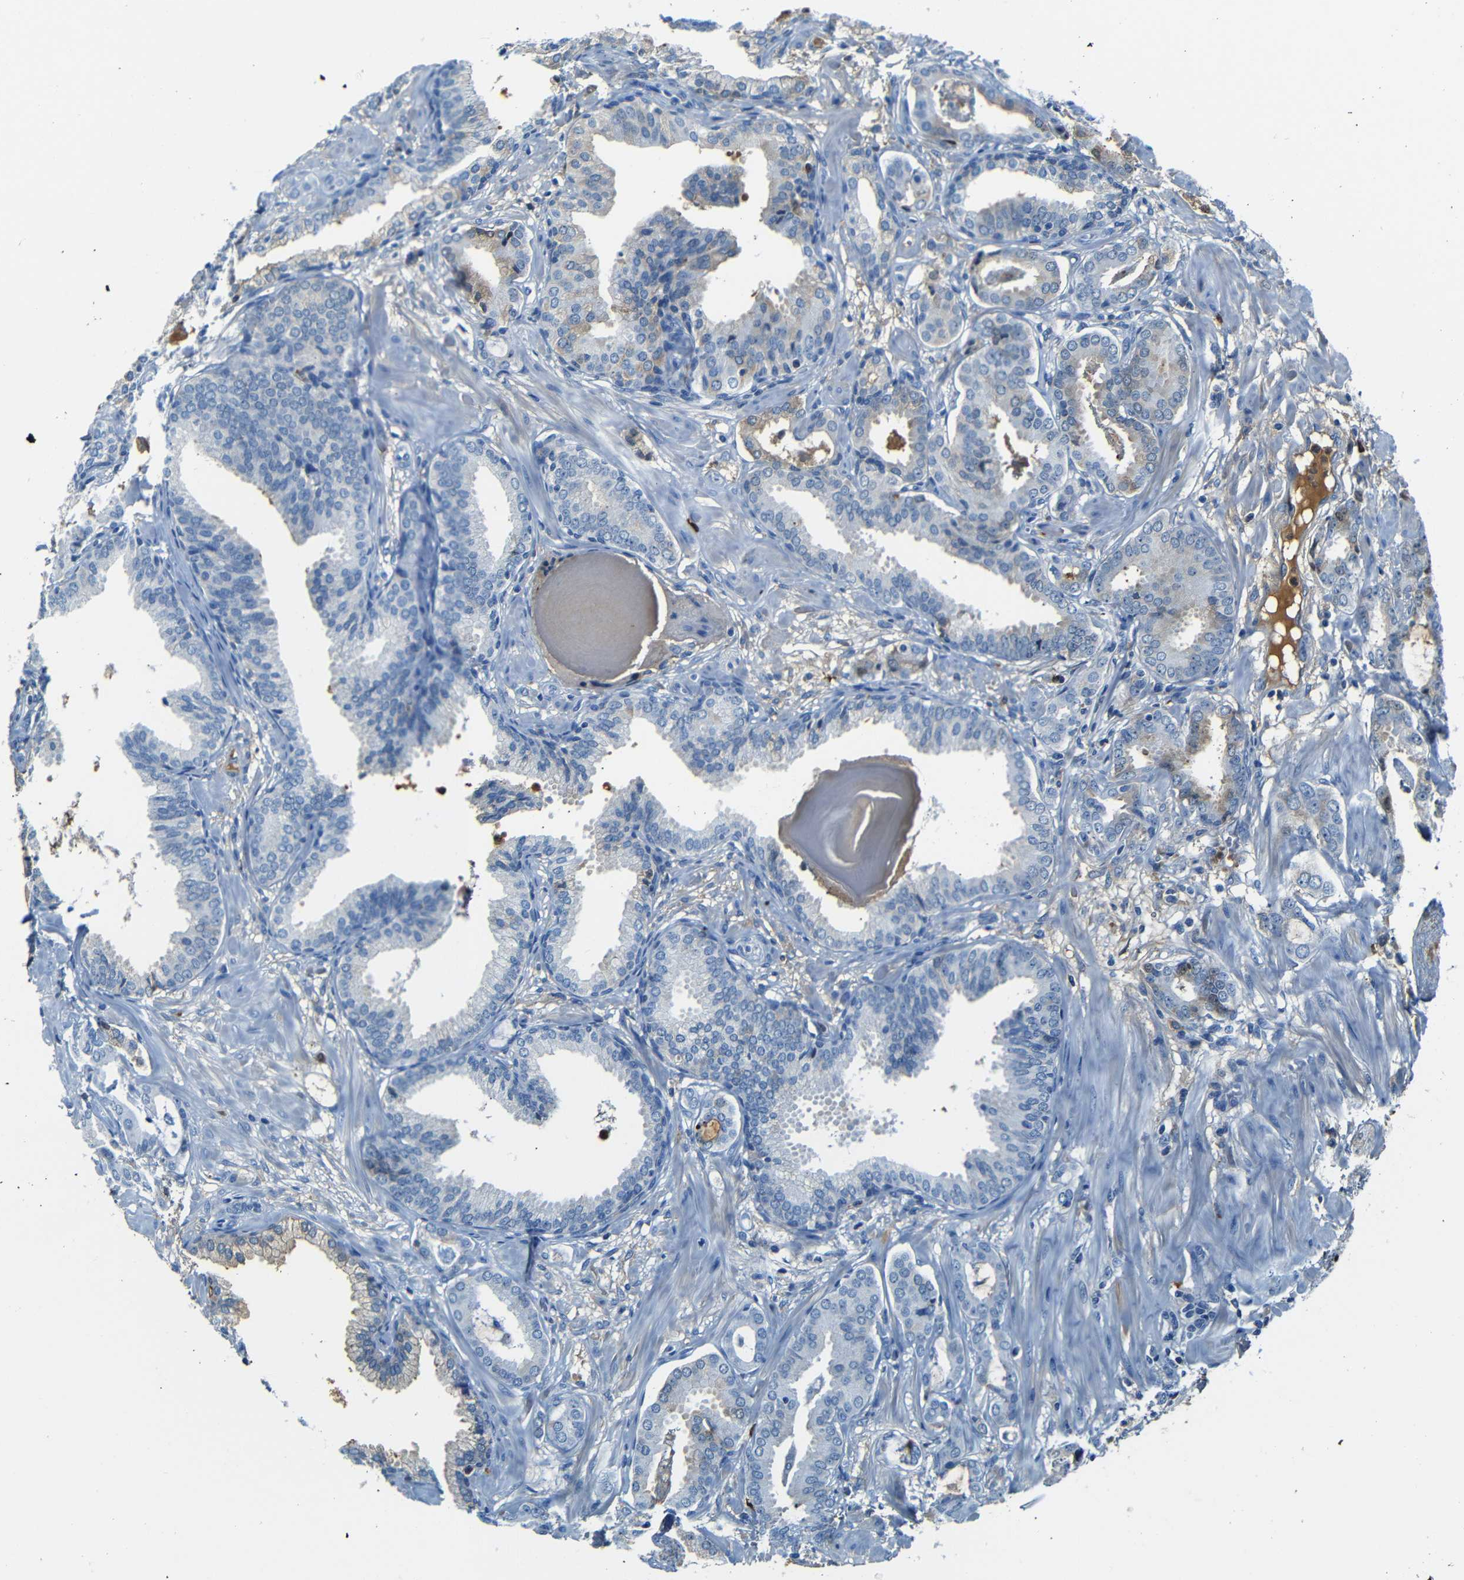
{"staining": {"intensity": "moderate", "quantity": "<25%", "location": "cytoplasmic/membranous"}, "tissue": "prostate cancer", "cell_type": "Tumor cells", "image_type": "cancer", "snomed": [{"axis": "morphology", "description": "Adenocarcinoma, Low grade"}, {"axis": "topography", "description": "Prostate"}], "caption": "Prostate cancer (adenocarcinoma (low-grade)) stained with a brown dye exhibits moderate cytoplasmic/membranous positive positivity in about <25% of tumor cells.", "gene": "SERPINA1", "patient": {"sex": "male", "age": 53}}